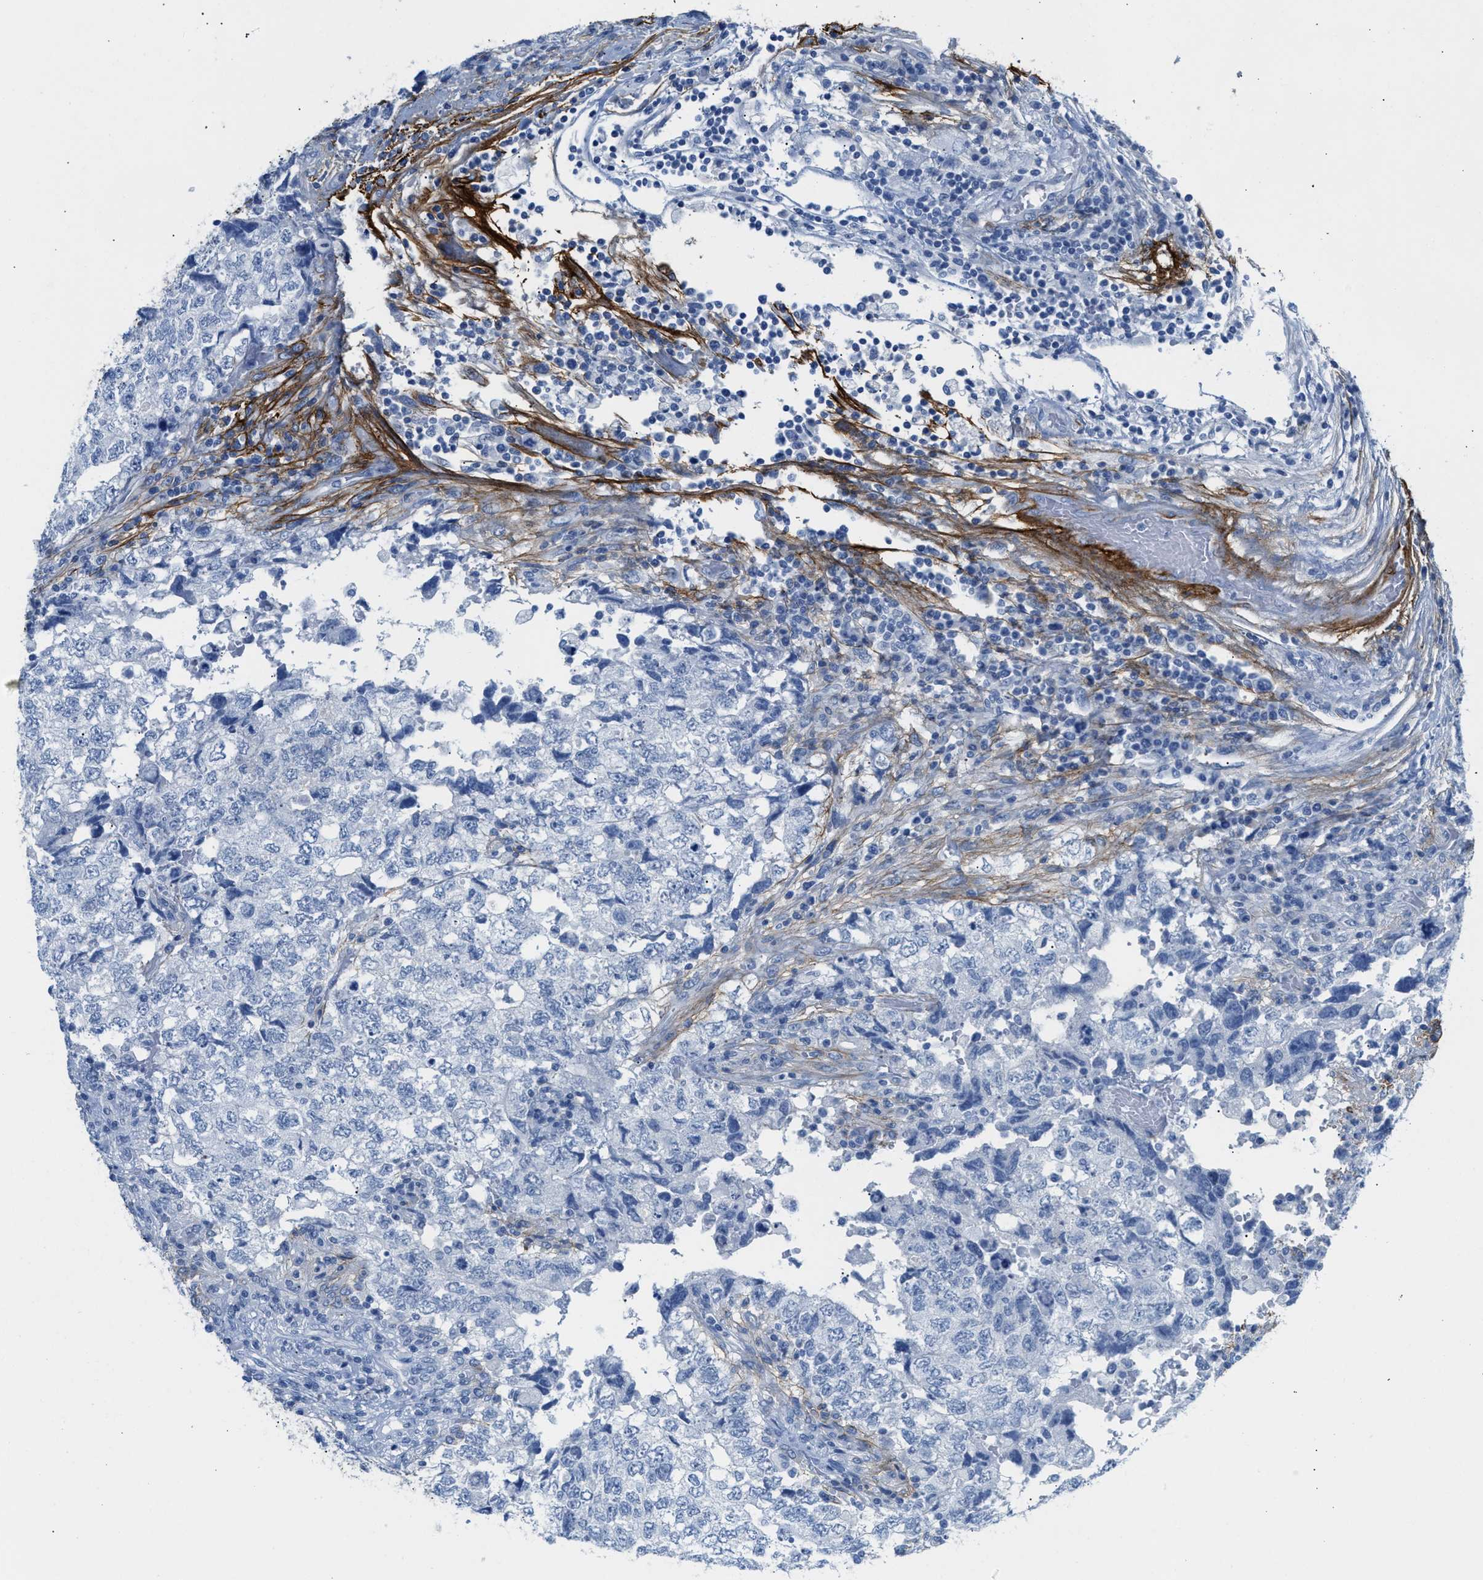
{"staining": {"intensity": "negative", "quantity": "none", "location": "none"}, "tissue": "testis cancer", "cell_type": "Tumor cells", "image_type": "cancer", "snomed": [{"axis": "morphology", "description": "Carcinoma, Embryonal, NOS"}, {"axis": "topography", "description": "Testis"}], "caption": "An image of embryonal carcinoma (testis) stained for a protein shows no brown staining in tumor cells.", "gene": "TNR", "patient": {"sex": "male", "age": 36}}